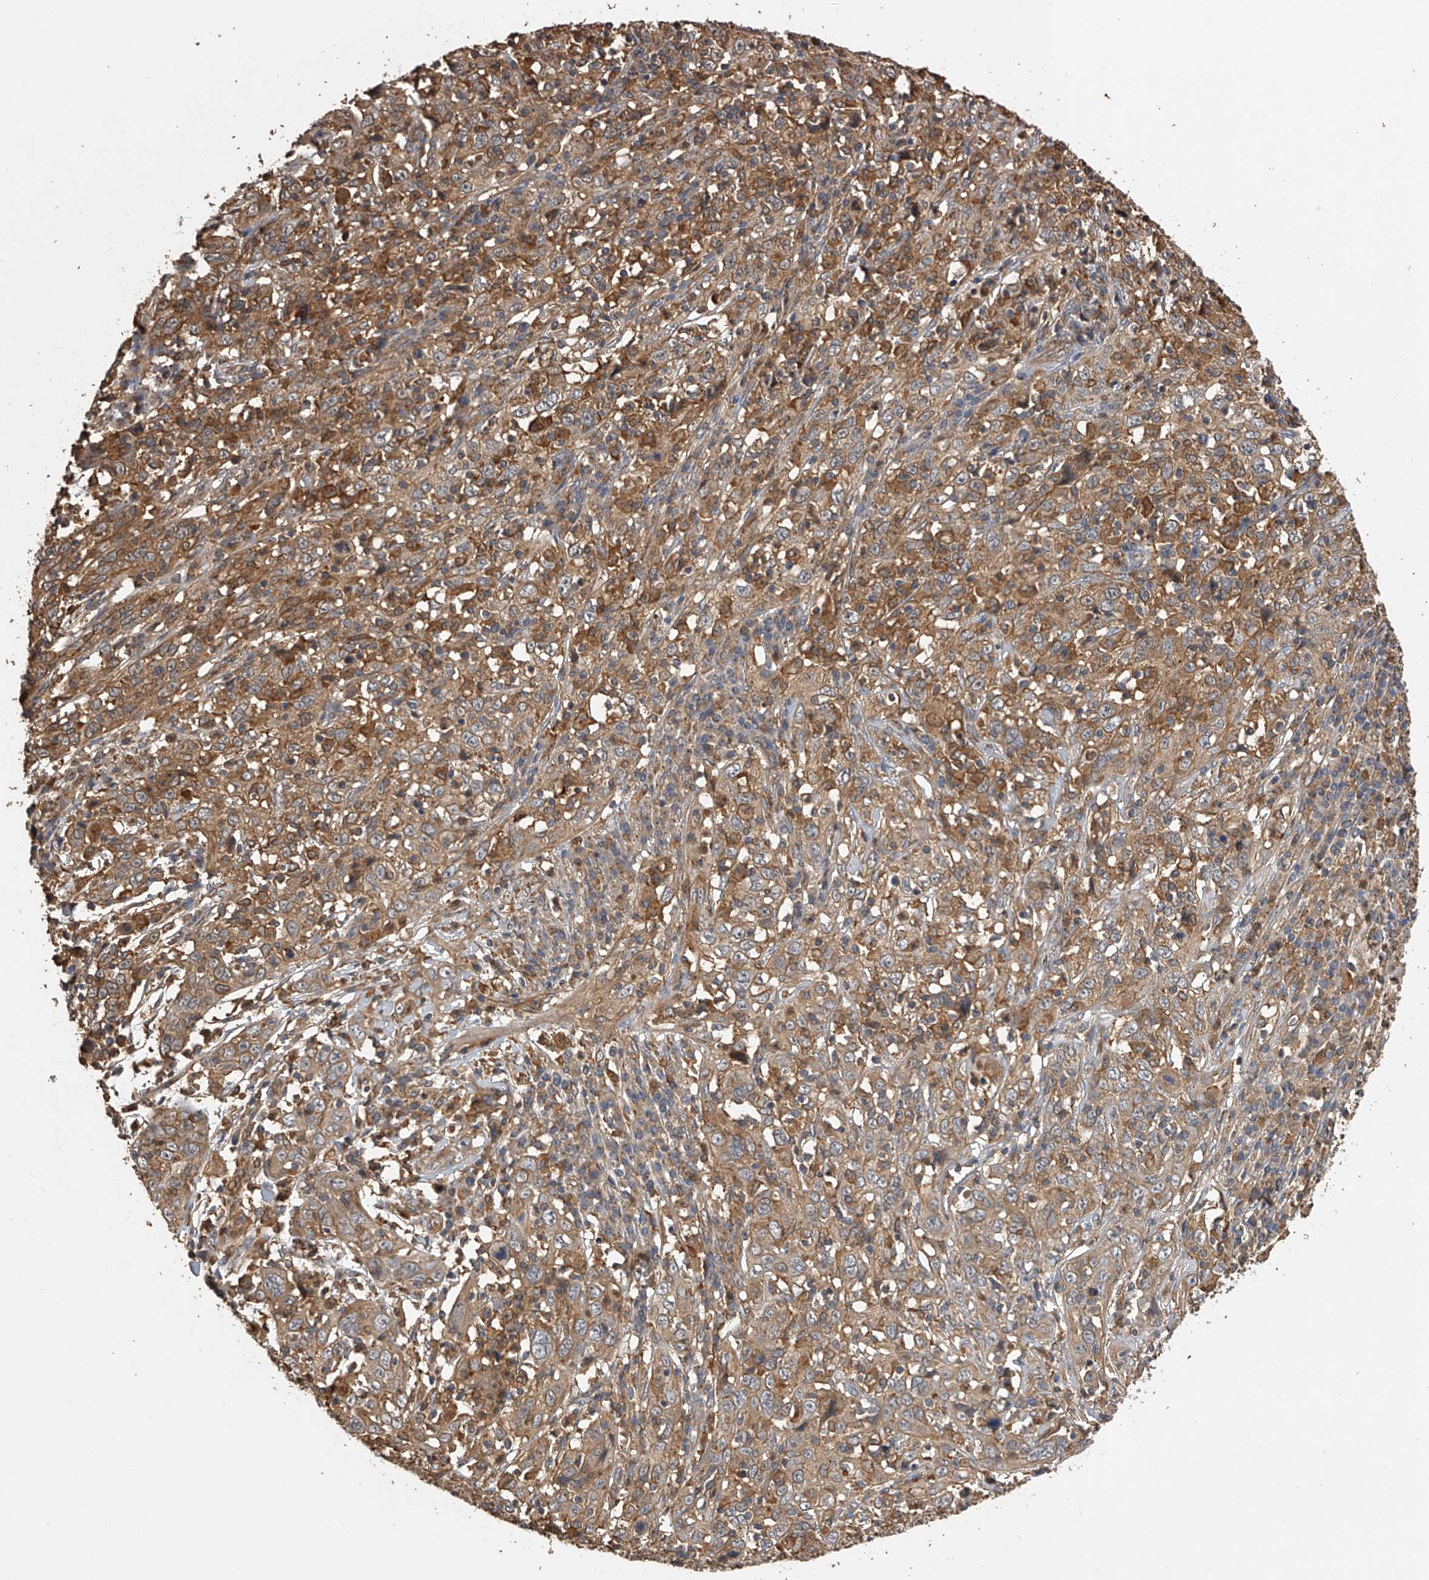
{"staining": {"intensity": "moderate", "quantity": ">75%", "location": "cytoplasmic/membranous"}, "tissue": "cervical cancer", "cell_type": "Tumor cells", "image_type": "cancer", "snomed": [{"axis": "morphology", "description": "Squamous cell carcinoma, NOS"}, {"axis": "topography", "description": "Cervix"}], "caption": "Cervical cancer (squamous cell carcinoma) was stained to show a protein in brown. There is medium levels of moderate cytoplasmic/membranous staining in approximately >75% of tumor cells.", "gene": "PTPRA", "patient": {"sex": "female", "age": 46}}